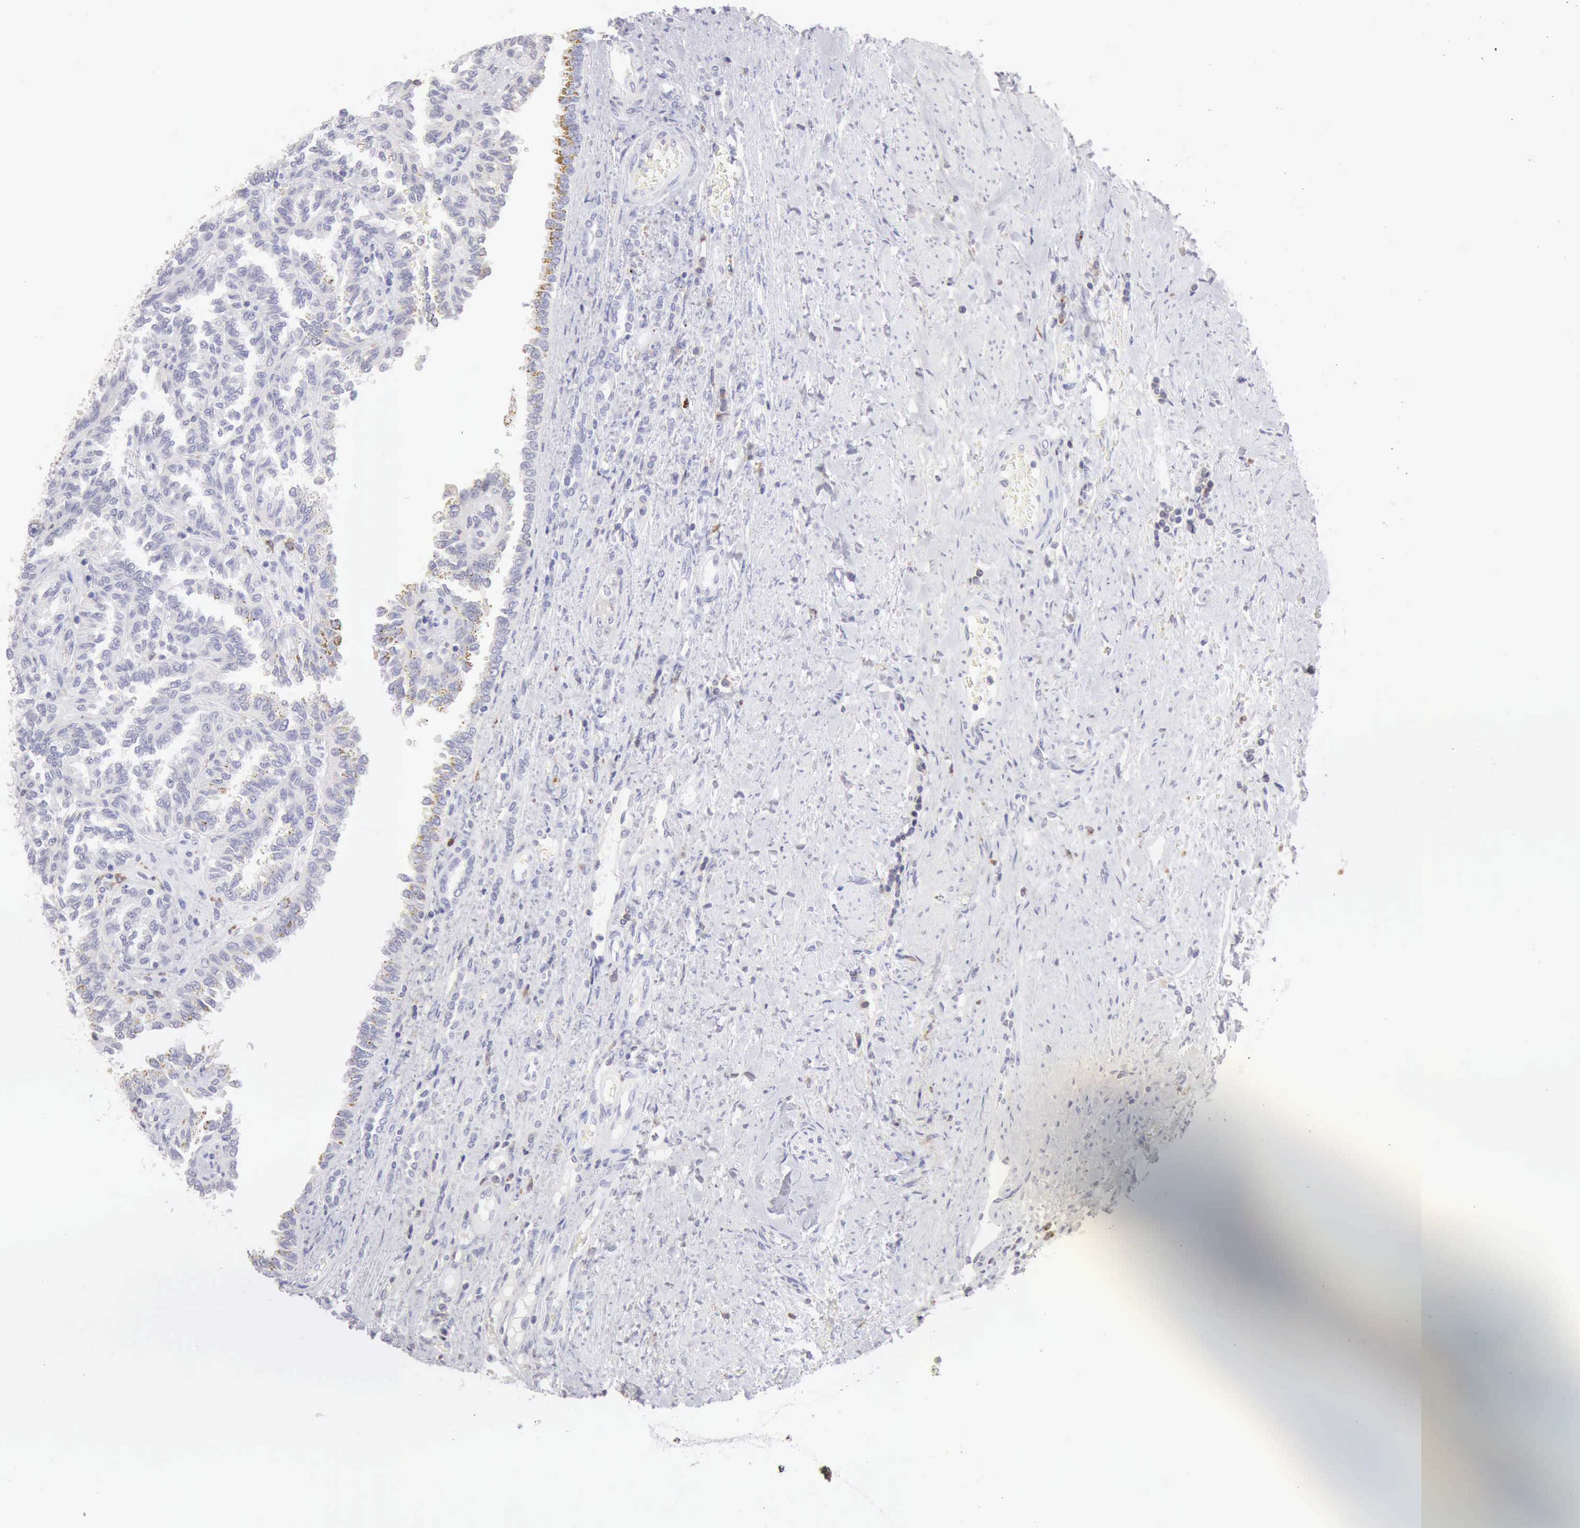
{"staining": {"intensity": "negative", "quantity": "none", "location": "none"}, "tissue": "renal cancer", "cell_type": "Tumor cells", "image_type": "cancer", "snomed": [{"axis": "morphology", "description": "Inflammation, NOS"}, {"axis": "morphology", "description": "Adenocarcinoma, NOS"}, {"axis": "topography", "description": "Kidney"}], "caption": "This is an immunohistochemistry photomicrograph of adenocarcinoma (renal). There is no positivity in tumor cells.", "gene": "RNASE1", "patient": {"sex": "male", "age": 68}}